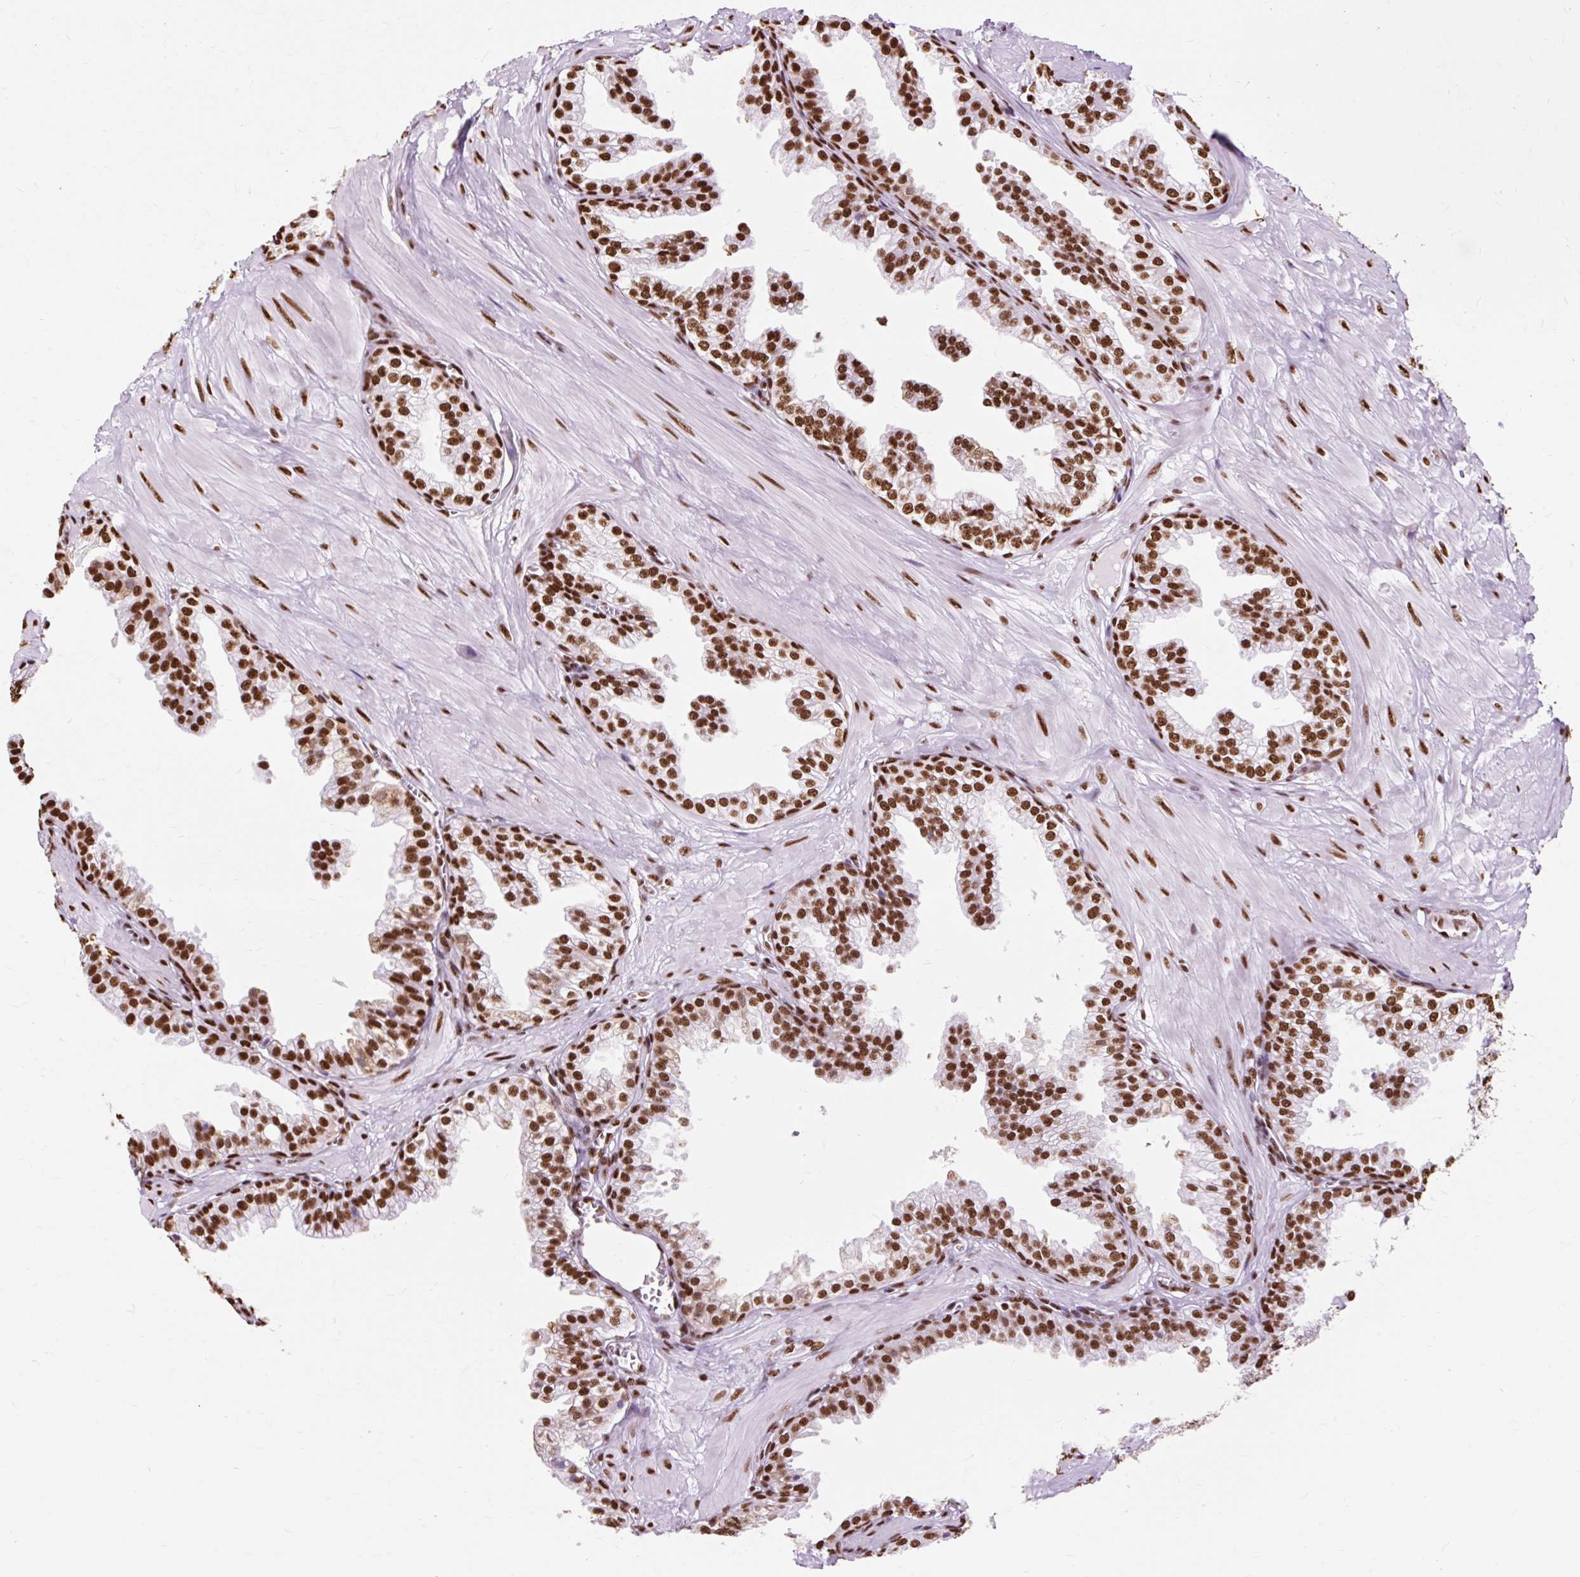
{"staining": {"intensity": "strong", "quantity": ">75%", "location": "nuclear"}, "tissue": "prostate", "cell_type": "Glandular cells", "image_type": "normal", "snomed": [{"axis": "morphology", "description": "Normal tissue, NOS"}, {"axis": "topography", "description": "Prostate"}, {"axis": "topography", "description": "Peripheral nerve tissue"}], "caption": "The immunohistochemical stain shows strong nuclear staining in glandular cells of unremarkable prostate.", "gene": "XRCC6", "patient": {"sex": "male", "age": 55}}